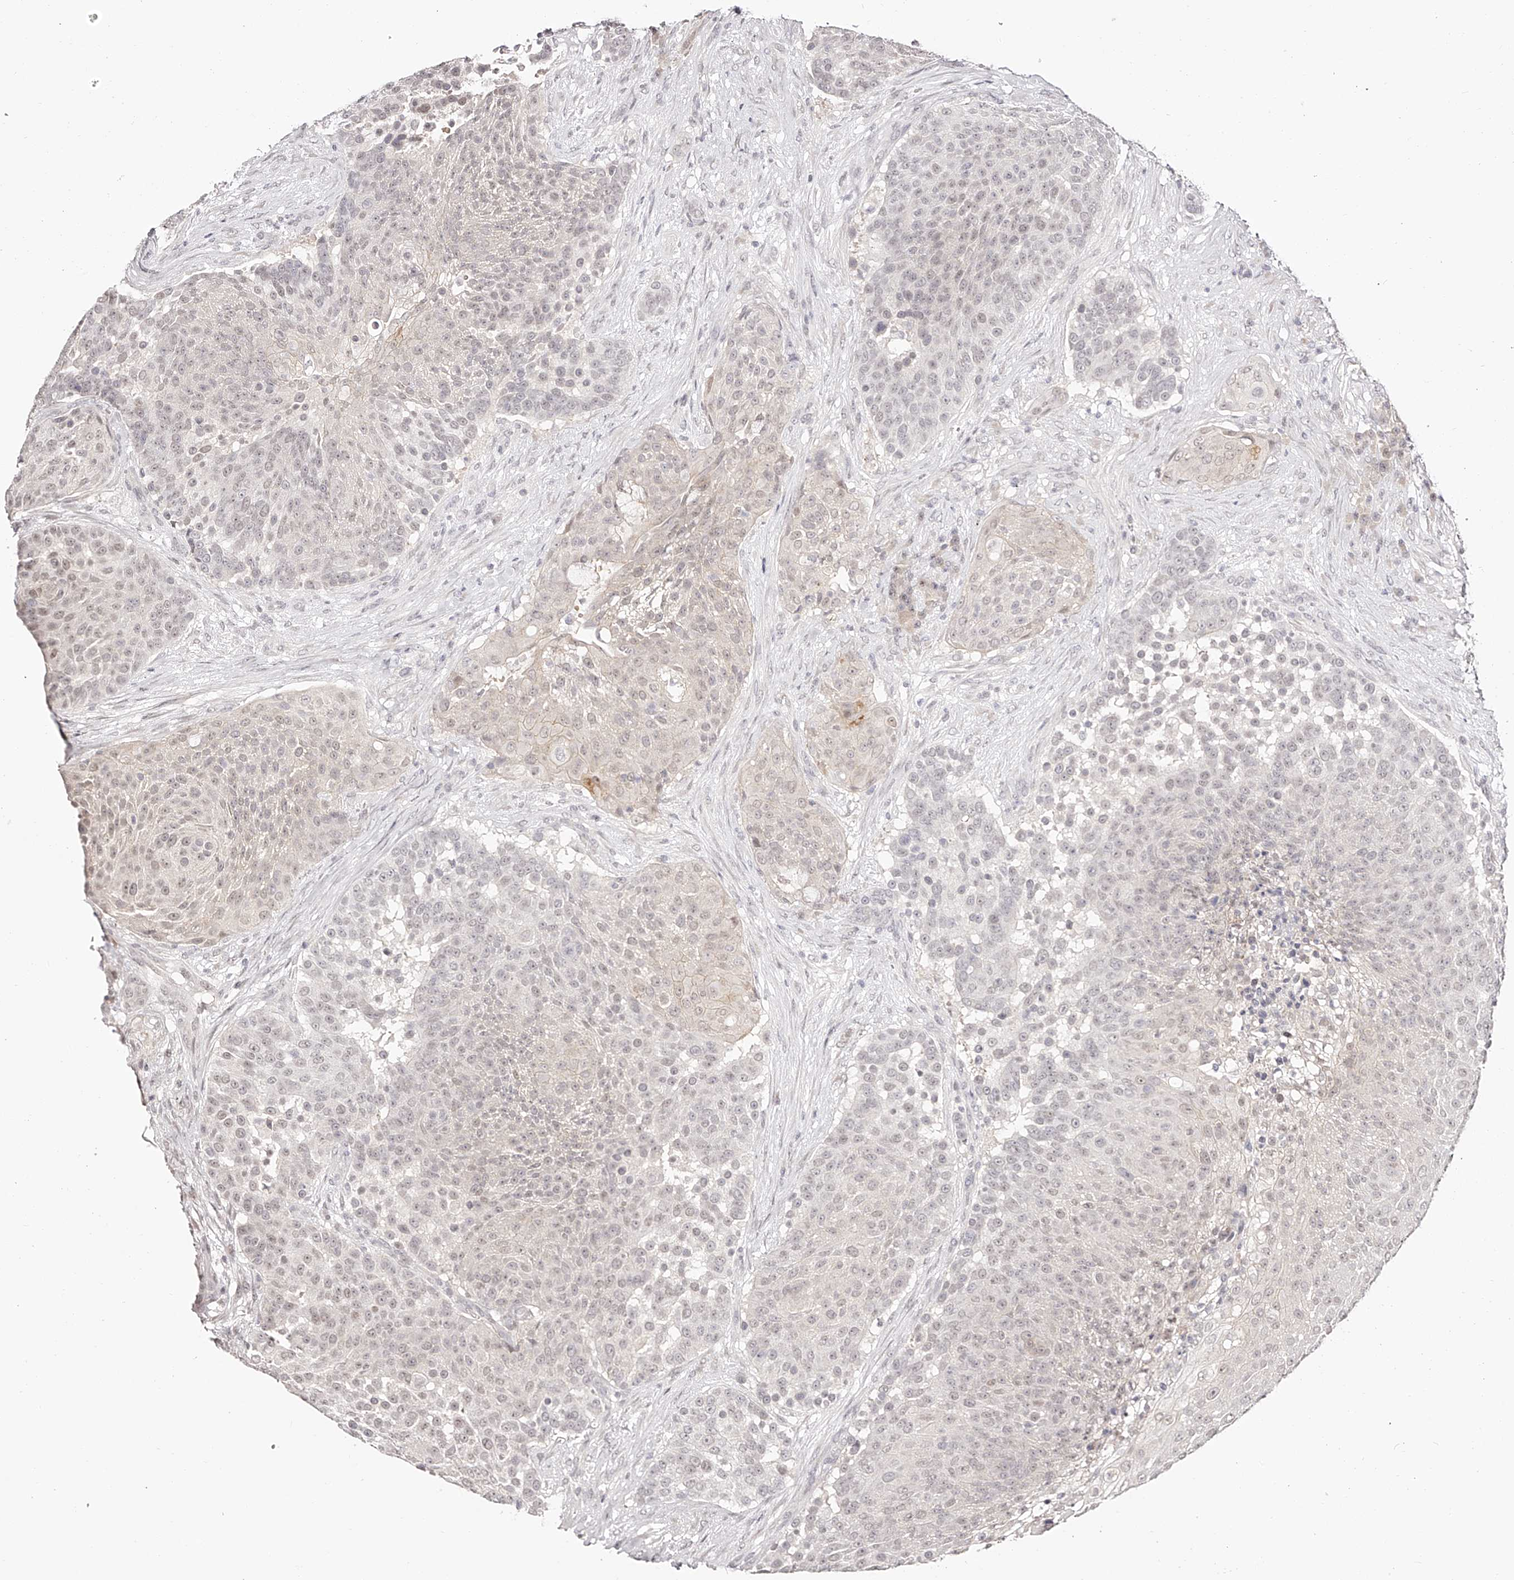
{"staining": {"intensity": "weak", "quantity": "<25%", "location": "nuclear"}, "tissue": "urothelial cancer", "cell_type": "Tumor cells", "image_type": "cancer", "snomed": [{"axis": "morphology", "description": "Urothelial carcinoma, High grade"}, {"axis": "topography", "description": "Urinary bladder"}], "caption": "This histopathology image is of high-grade urothelial carcinoma stained with IHC to label a protein in brown with the nuclei are counter-stained blue. There is no expression in tumor cells. Brightfield microscopy of immunohistochemistry (IHC) stained with DAB (brown) and hematoxylin (blue), captured at high magnification.", "gene": "USF3", "patient": {"sex": "female", "age": 63}}